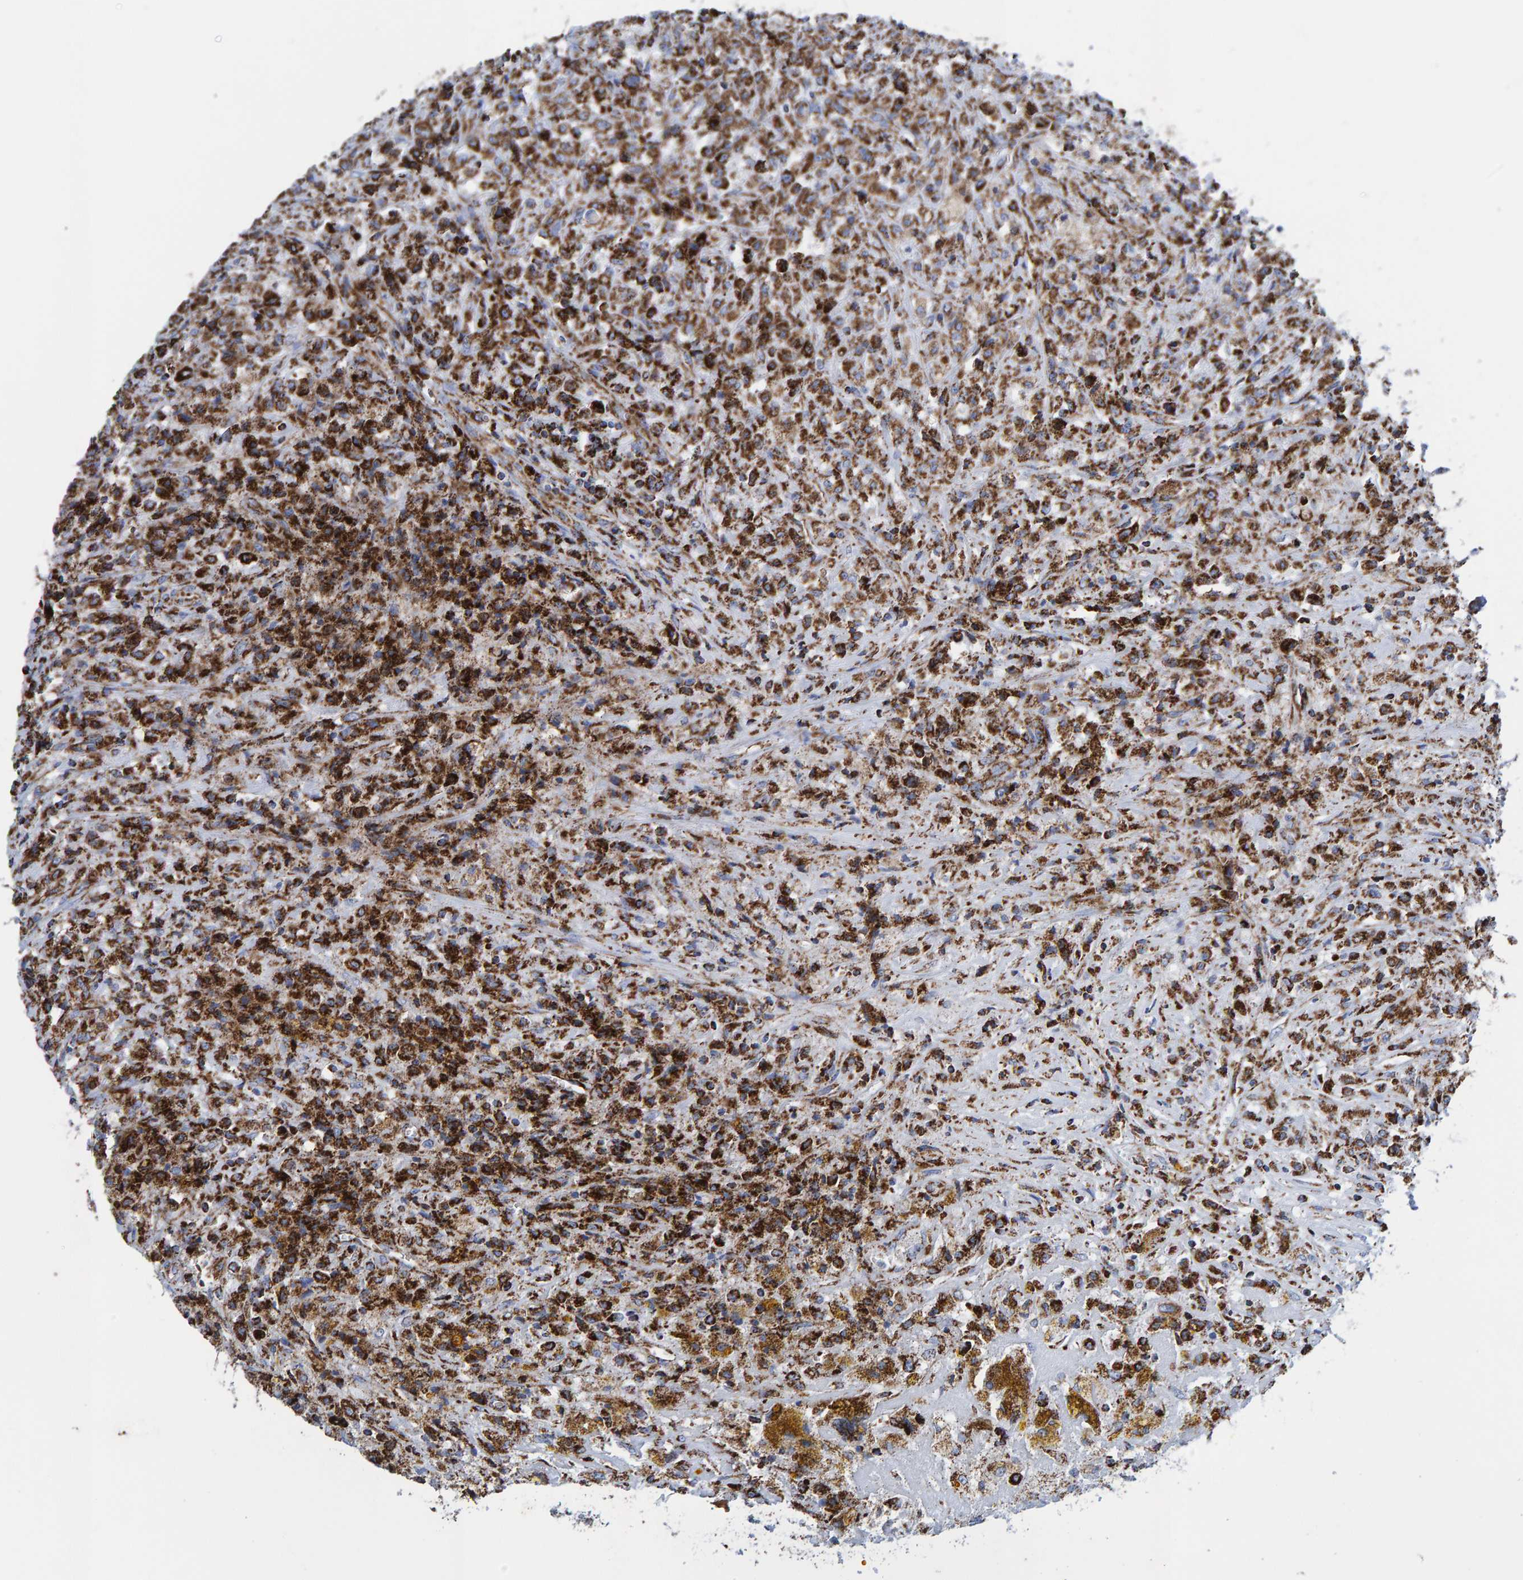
{"staining": {"intensity": "strong", "quantity": ">75%", "location": "cytoplasmic/membranous"}, "tissue": "testis cancer", "cell_type": "Tumor cells", "image_type": "cancer", "snomed": [{"axis": "morphology", "description": "Carcinoma, Embryonal, NOS"}, {"axis": "topography", "description": "Testis"}], "caption": "Protein expression analysis of human embryonal carcinoma (testis) reveals strong cytoplasmic/membranous staining in approximately >75% of tumor cells.", "gene": "ENSG00000262660", "patient": {"sex": "male", "age": 2}}